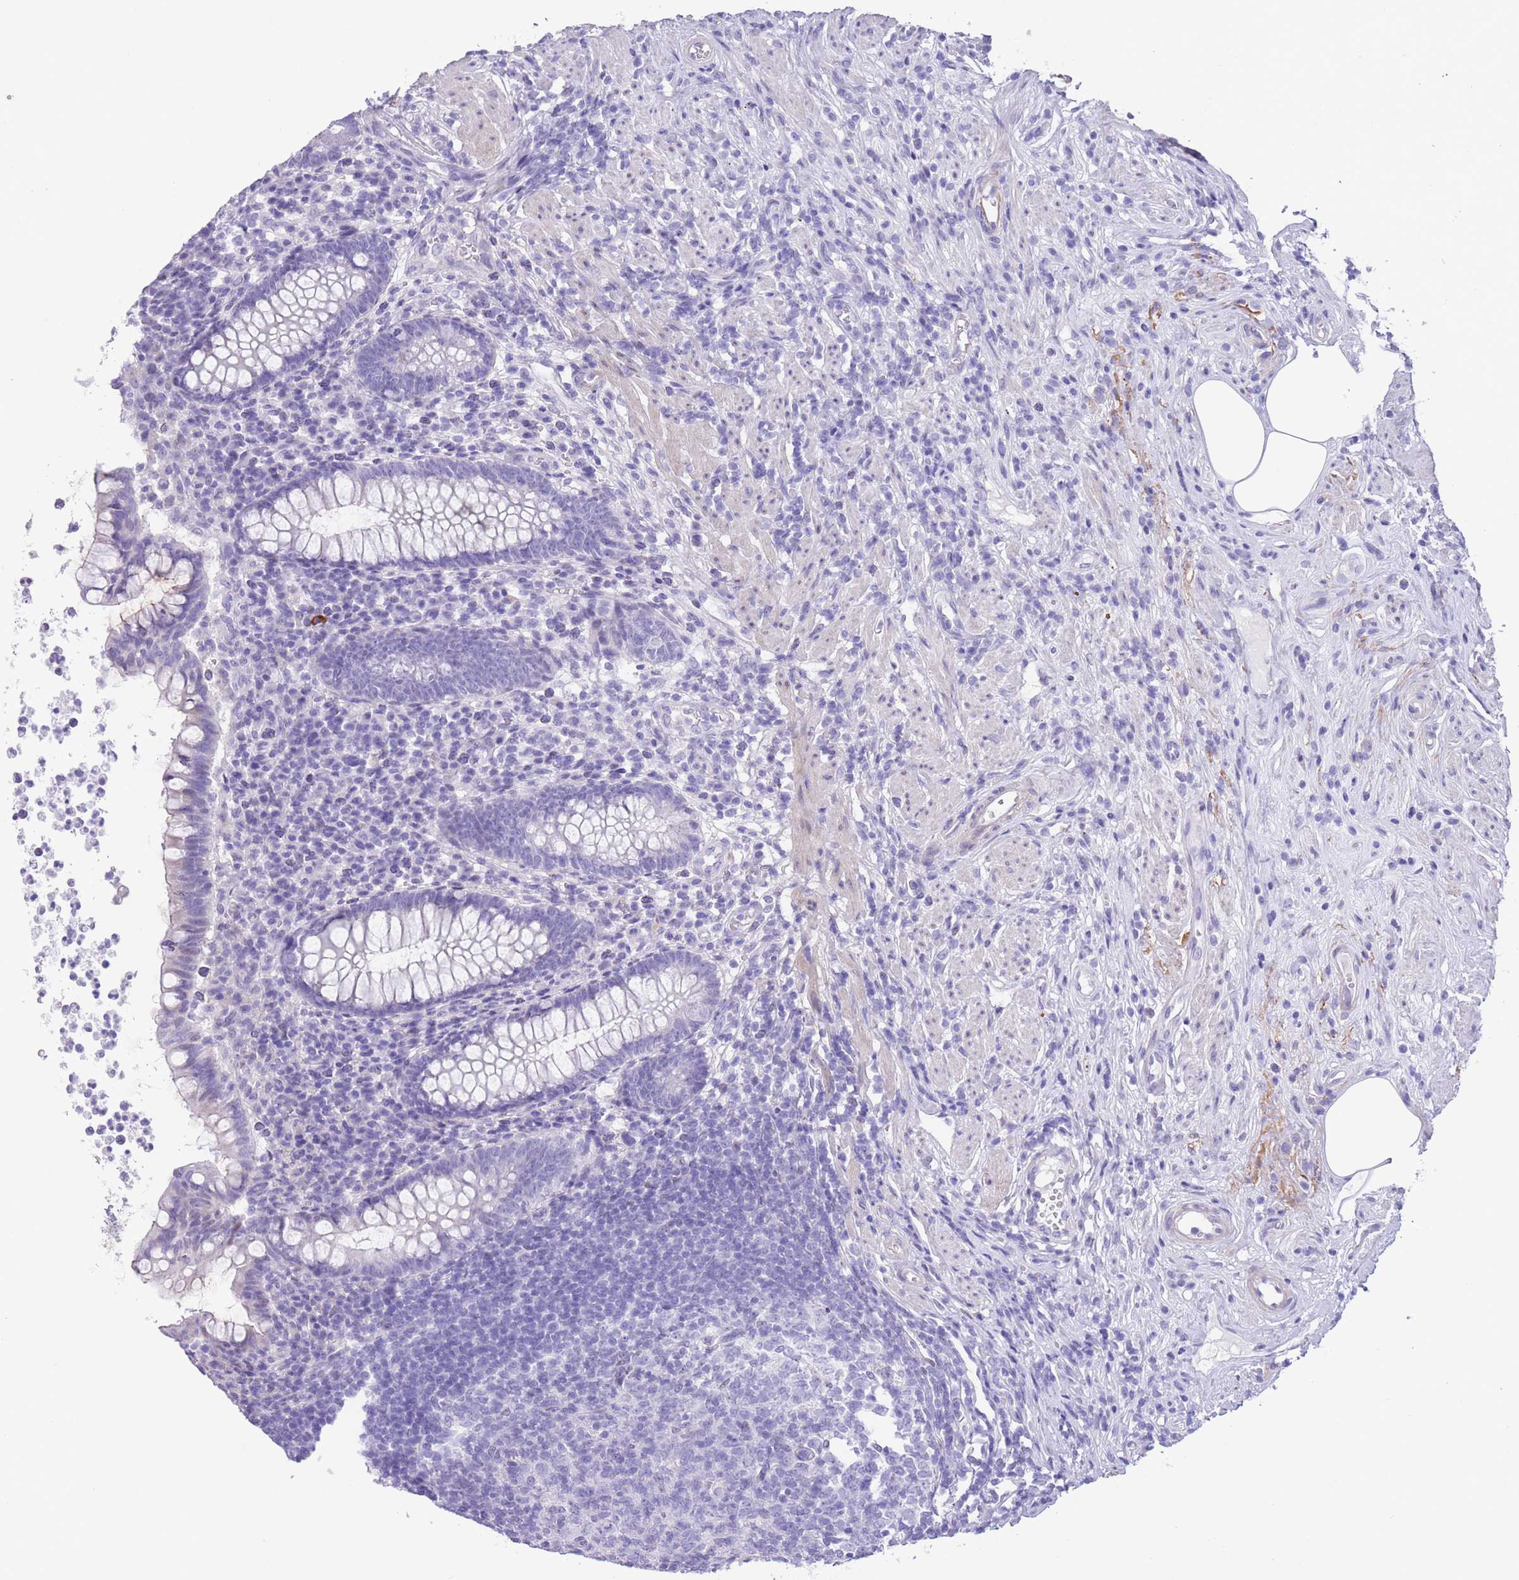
{"staining": {"intensity": "negative", "quantity": "none", "location": "none"}, "tissue": "appendix", "cell_type": "Glandular cells", "image_type": "normal", "snomed": [{"axis": "morphology", "description": "Normal tissue, NOS"}, {"axis": "topography", "description": "Appendix"}], "caption": "IHC micrograph of unremarkable human appendix stained for a protein (brown), which demonstrates no expression in glandular cells.", "gene": "RAI2", "patient": {"sex": "female", "age": 56}}